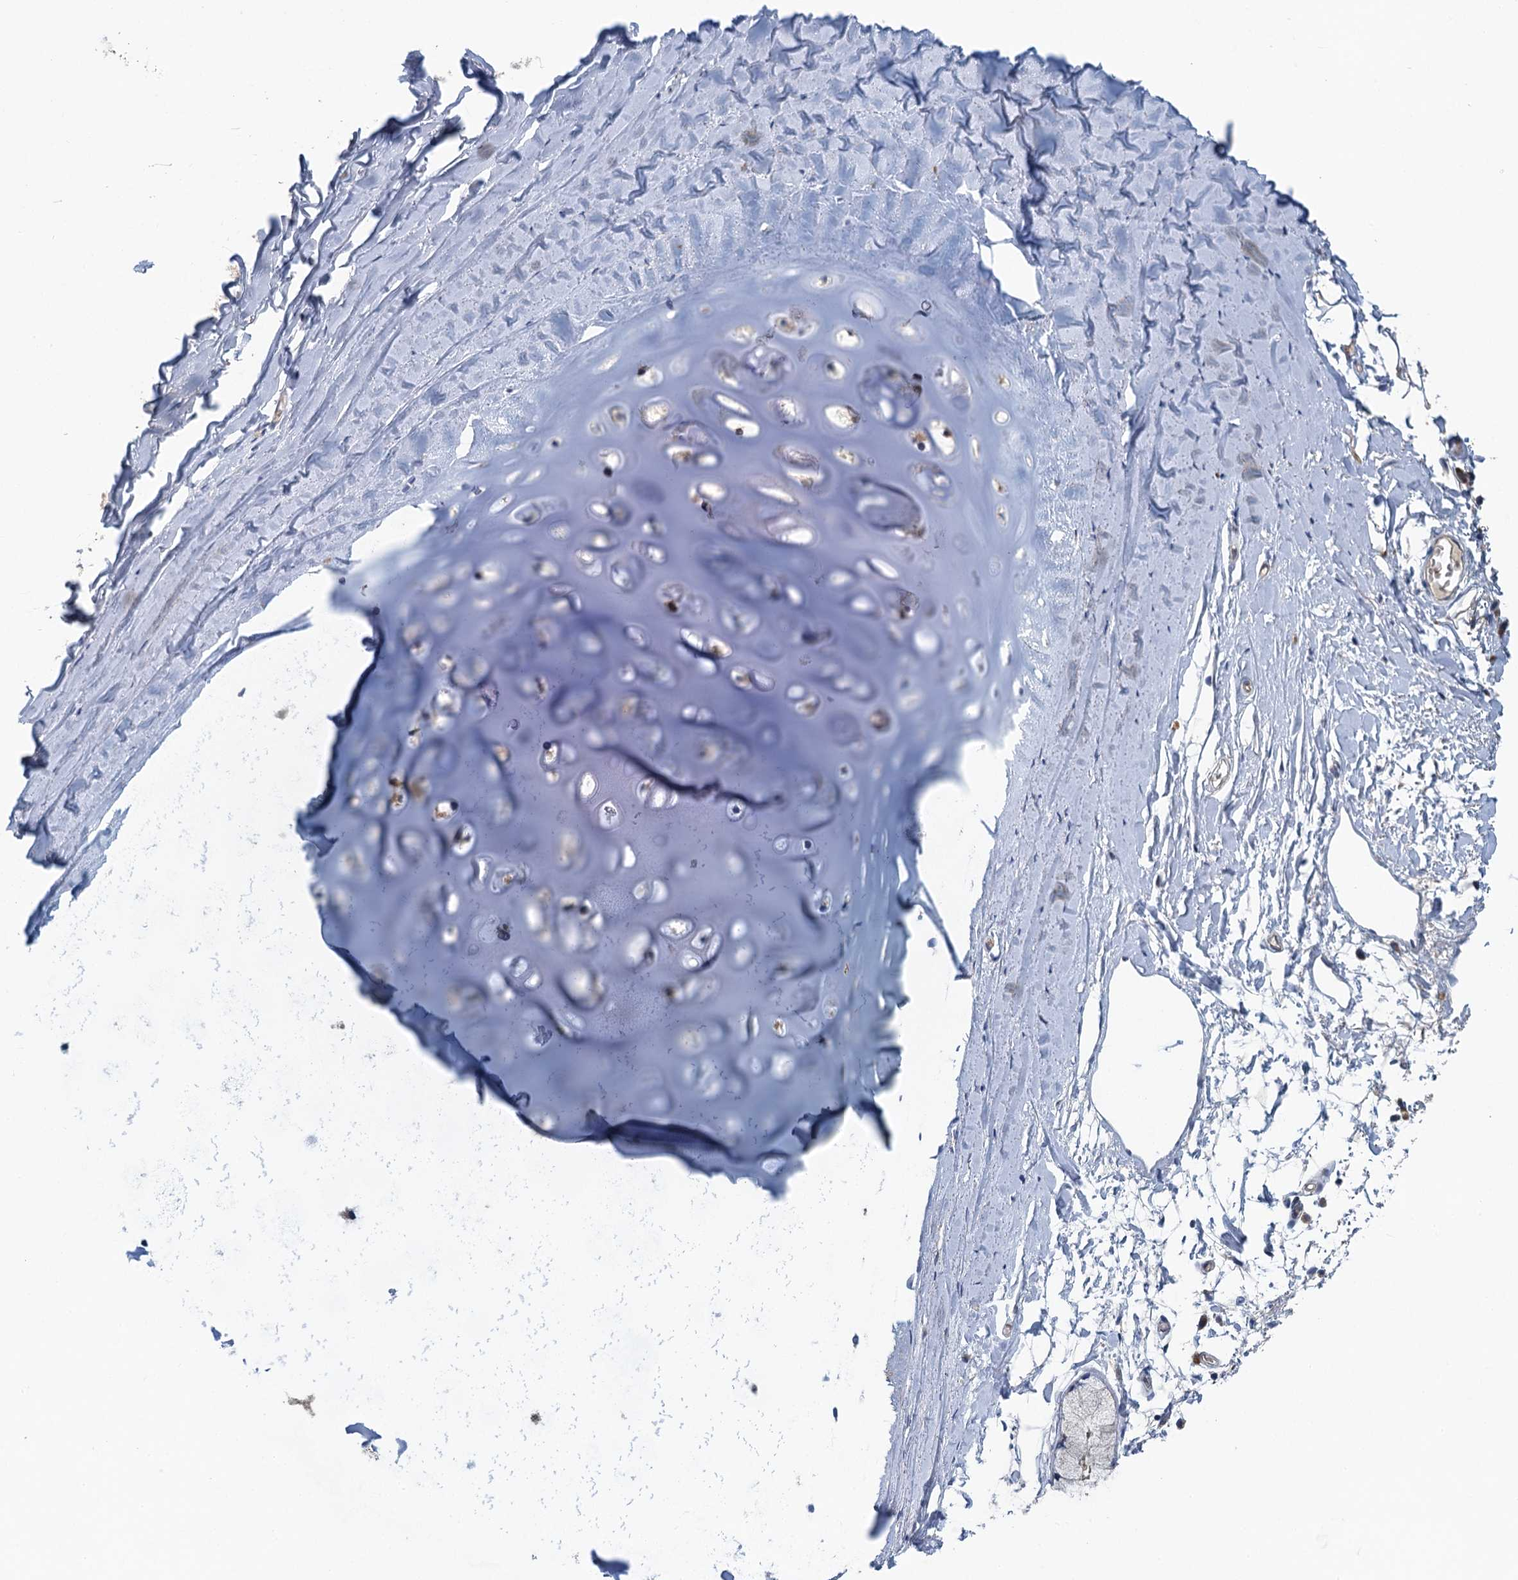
{"staining": {"intensity": "negative", "quantity": "none", "location": "none"}, "tissue": "adipose tissue", "cell_type": "Adipocytes", "image_type": "normal", "snomed": [{"axis": "morphology", "description": "Normal tissue, NOS"}, {"axis": "topography", "description": "Lymph node"}, {"axis": "topography", "description": "Bronchus"}], "caption": "Immunohistochemistry histopathology image of unremarkable adipose tissue: adipose tissue stained with DAB demonstrates no significant protein positivity in adipocytes.", "gene": "KBTBD8", "patient": {"sex": "male", "age": 63}}